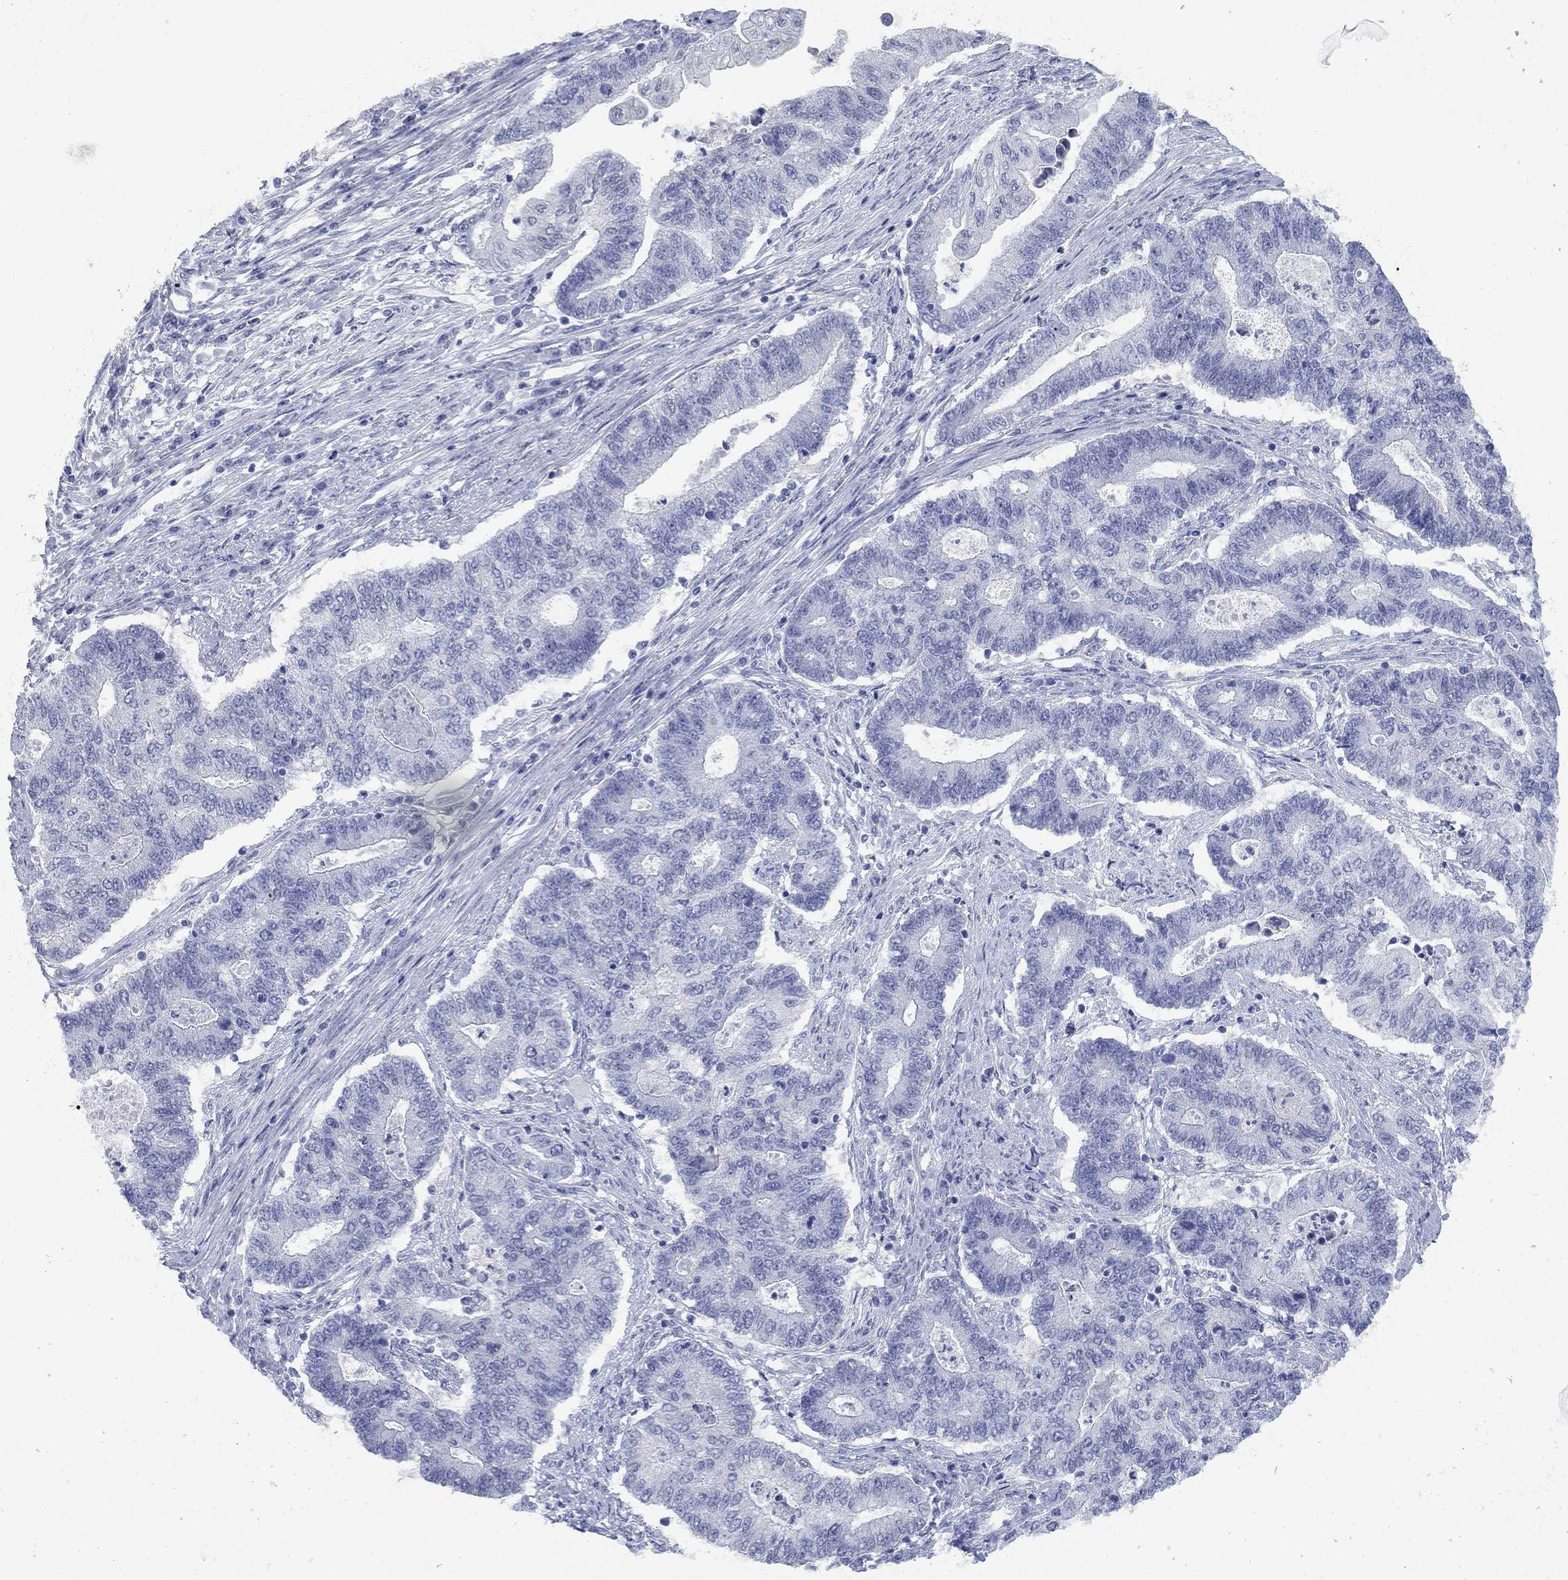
{"staining": {"intensity": "negative", "quantity": "none", "location": "none"}, "tissue": "endometrial cancer", "cell_type": "Tumor cells", "image_type": "cancer", "snomed": [{"axis": "morphology", "description": "Adenocarcinoma, NOS"}, {"axis": "topography", "description": "Uterus"}, {"axis": "topography", "description": "Endometrium"}], "caption": "Endometrial adenocarcinoma was stained to show a protein in brown. There is no significant positivity in tumor cells.", "gene": "ATP6V1G2", "patient": {"sex": "female", "age": 54}}